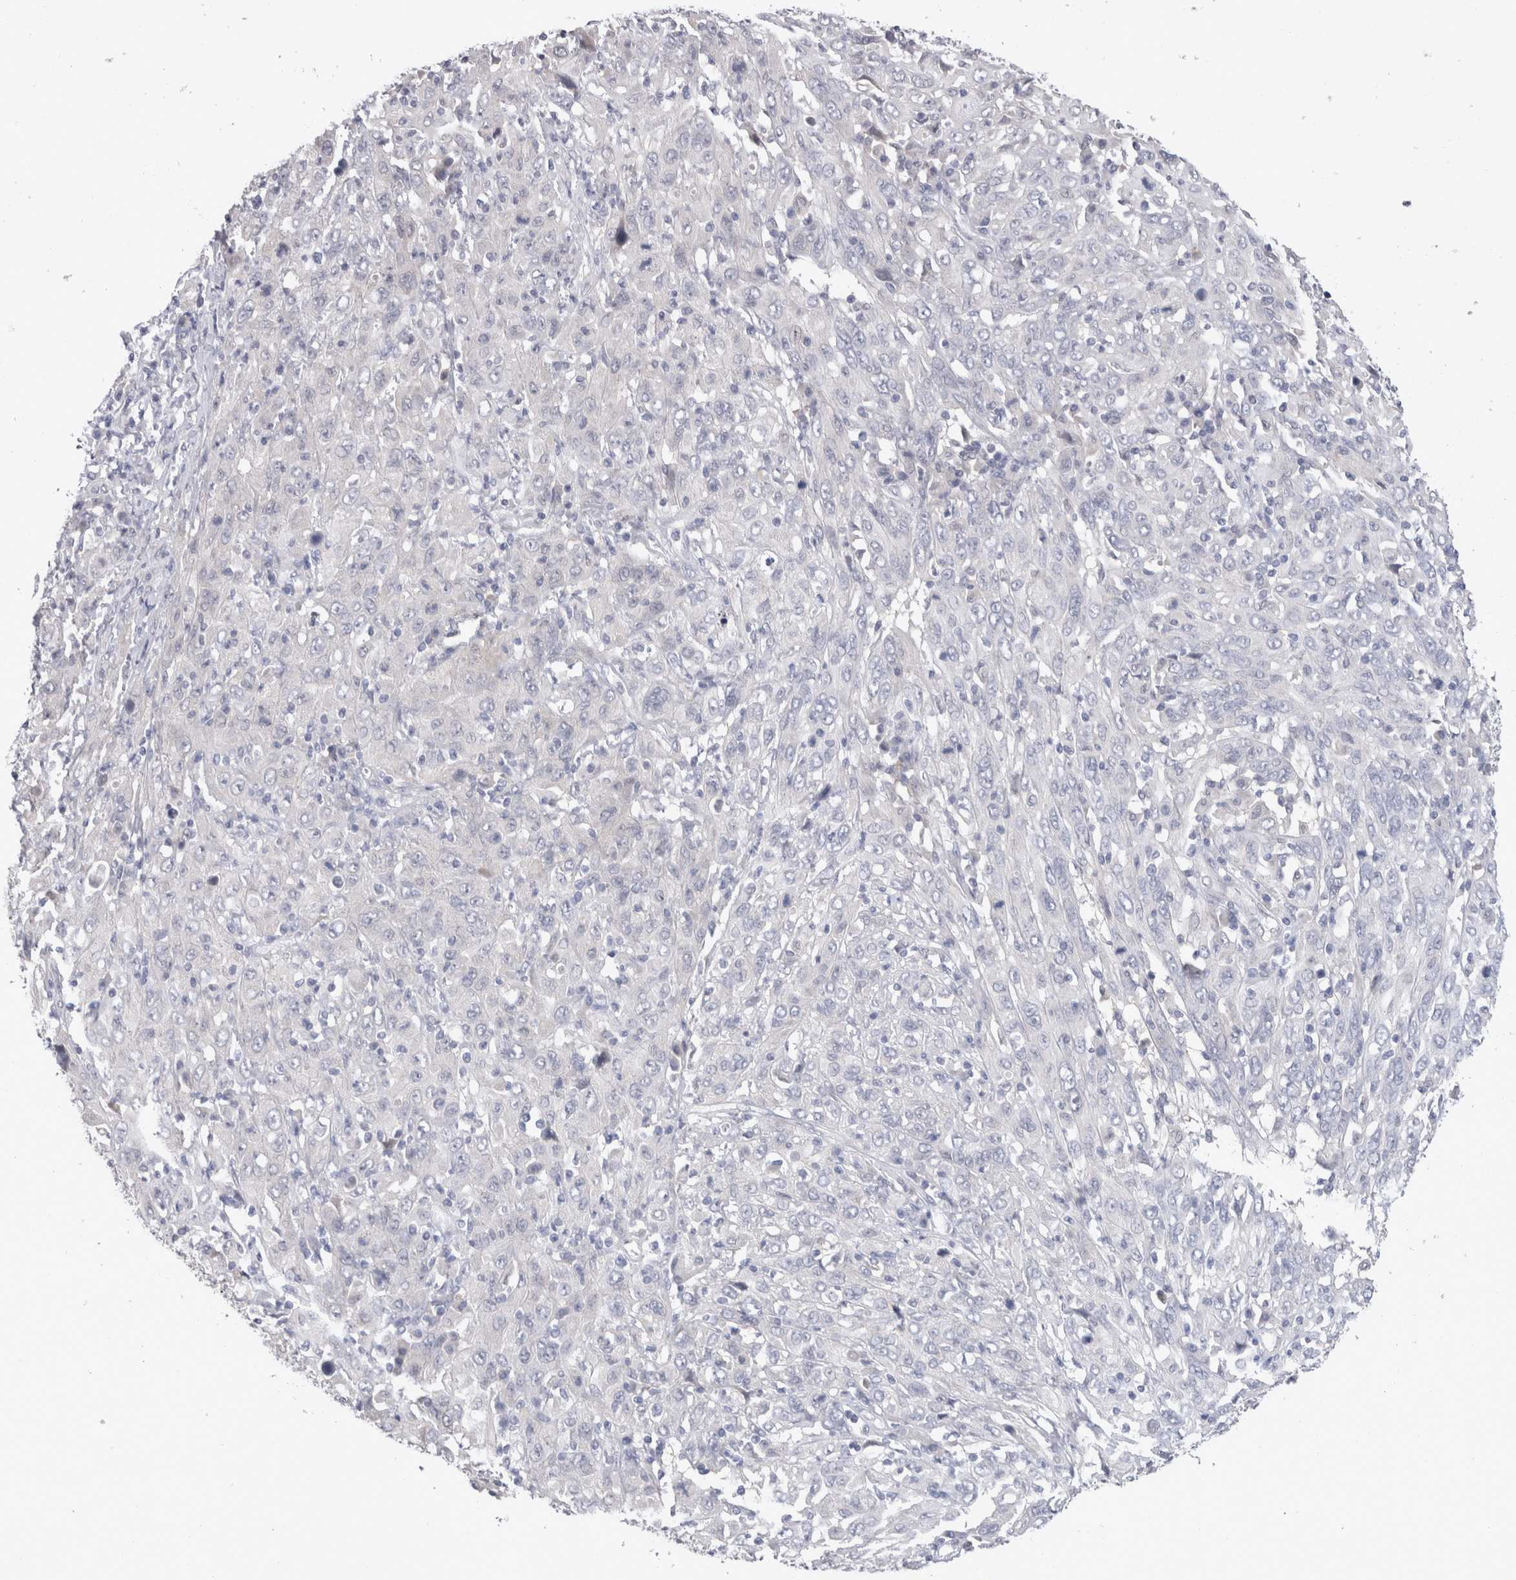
{"staining": {"intensity": "negative", "quantity": "none", "location": "none"}, "tissue": "cervical cancer", "cell_type": "Tumor cells", "image_type": "cancer", "snomed": [{"axis": "morphology", "description": "Squamous cell carcinoma, NOS"}, {"axis": "topography", "description": "Cervix"}], "caption": "This is an immunohistochemistry micrograph of human cervical squamous cell carcinoma. There is no expression in tumor cells.", "gene": "CRYBG1", "patient": {"sex": "female", "age": 46}}